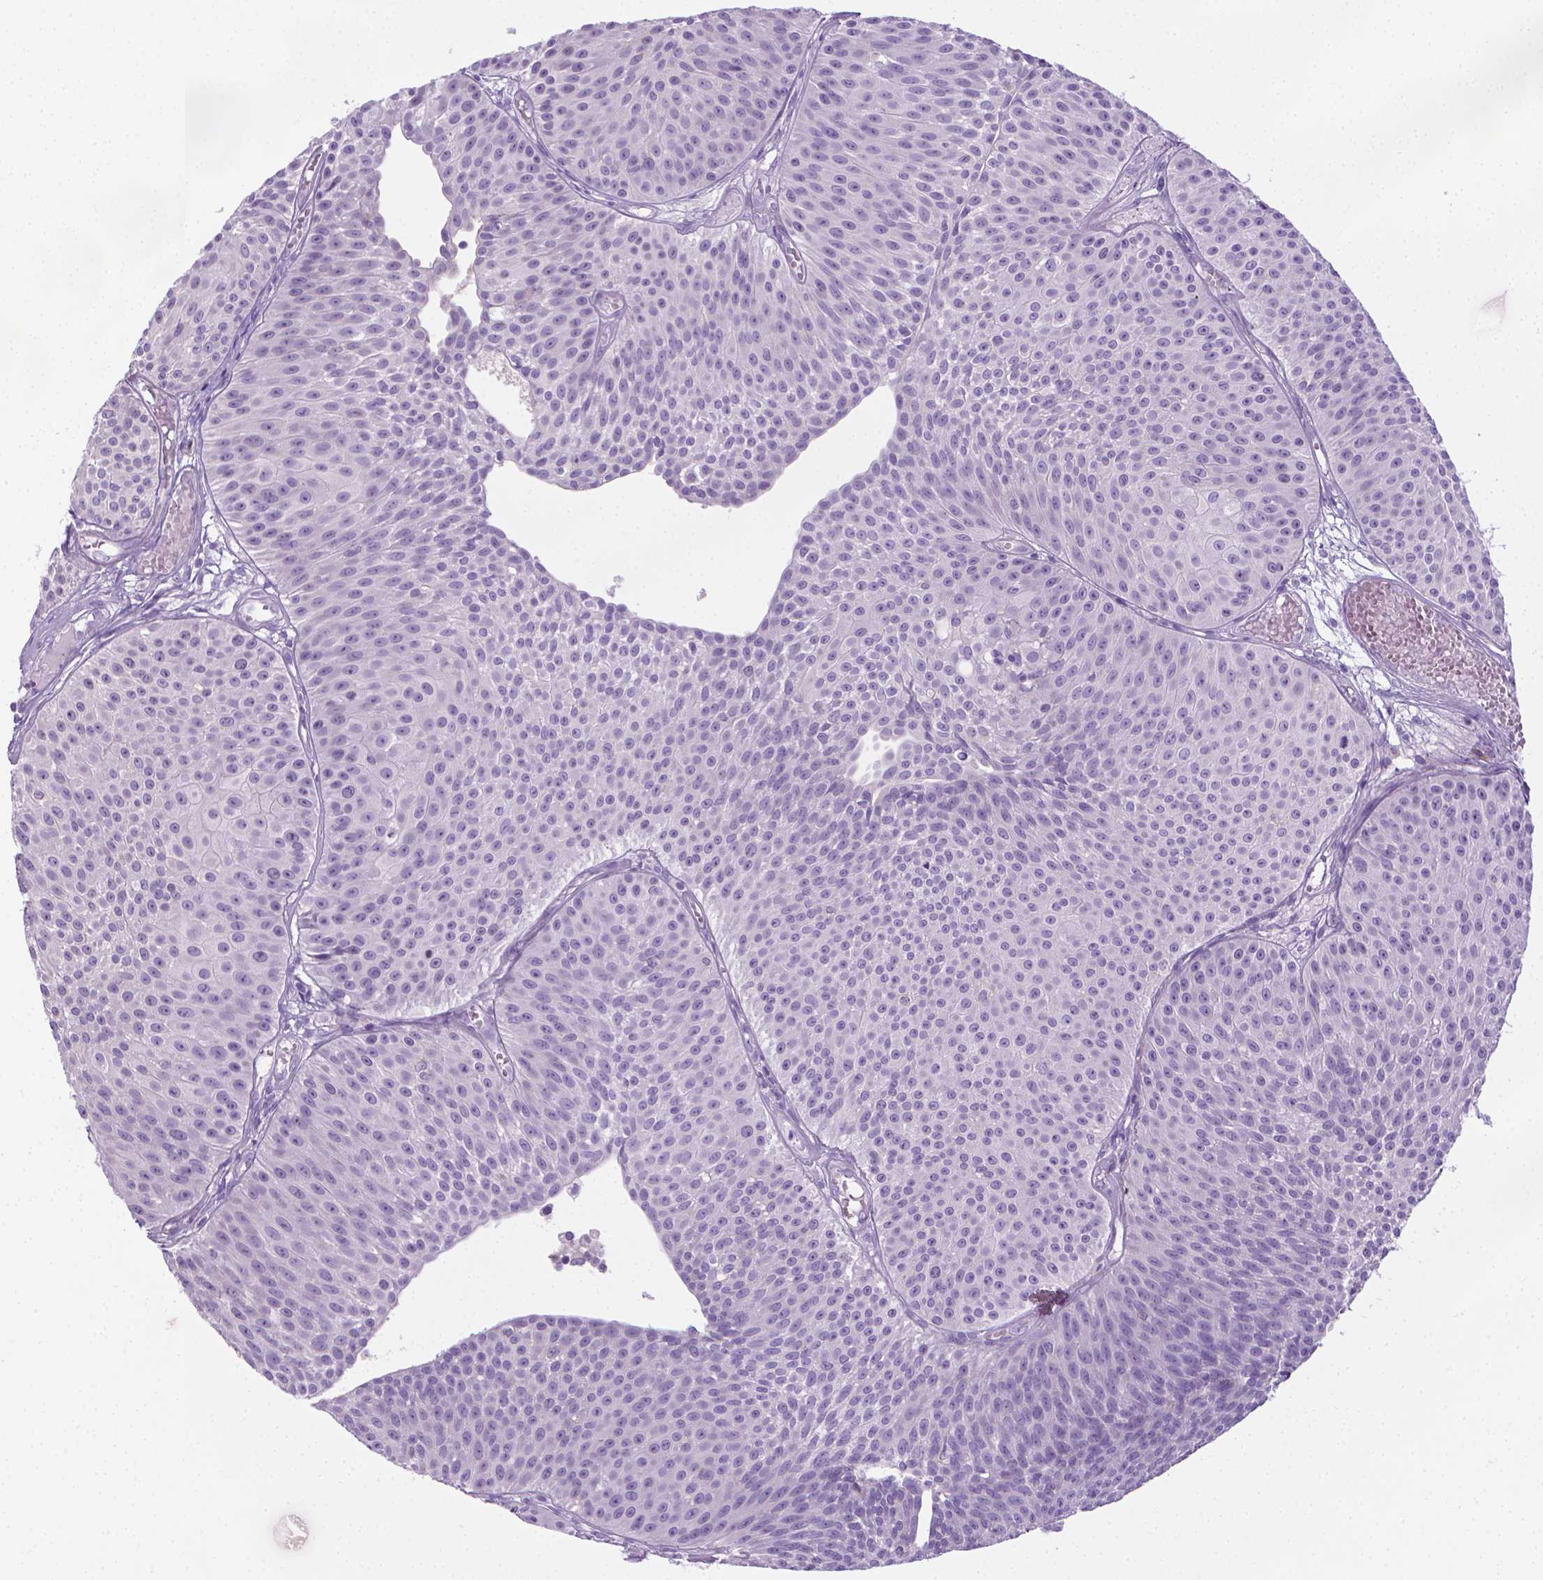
{"staining": {"intensity": "negative", "quantity": "none", "location": "none"}, "tissue": "urothelial cancer", "cell_type": "Tumor cells", "image_type": "cancer", "snomed": [{"axis": "morphology", "description": "Urothelial carcinoma, Low grade"}, {"axis": "topography", "description": "Urinary bladder"}], "caption": "There is no significant expression in tumor cells of urothelial cancer.", "gene": "SPAG6", "patient": {"sex": "male", "age": 63}}